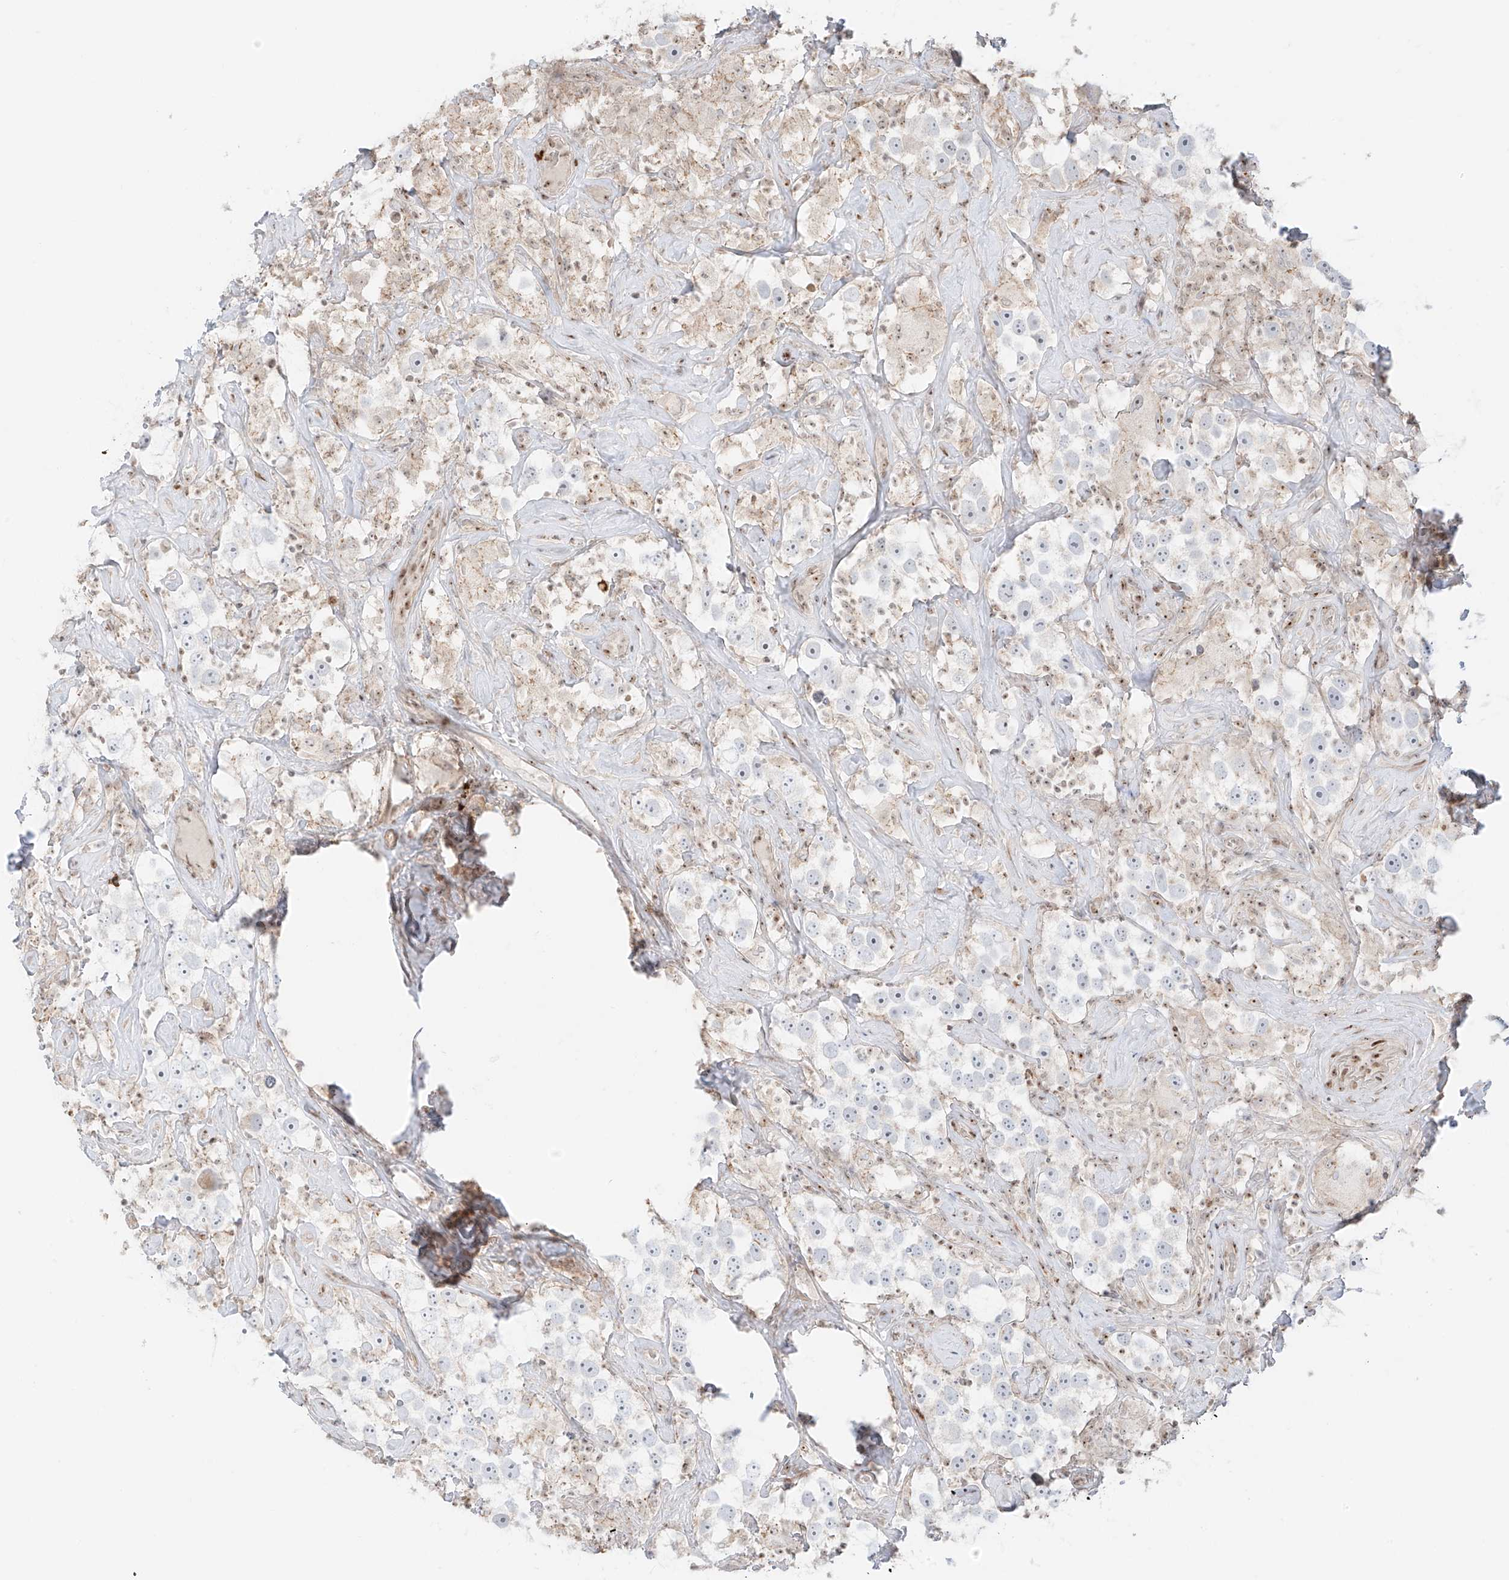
{"staining": {"intensity": "negative", "quantity": "none", "location": "none"}, "tissue": "testis cancer", "cell_type": "Tumor cells", "image_type": "cancer", "snomed": [{"axis": "morphology", "description": "Seminoma, NOS"}, {"axis": "topography", "description": "Testis"}], "caption": "This micrograph is of testis cancer (seminoma) stained with immunohistochemistry (IHC) to label a protein in brown with the nuclei are counter-stained blue. There is no expression in tumor cells.", "gene": "ZNF512", "patient": {"sex": "male", "age": 49}}